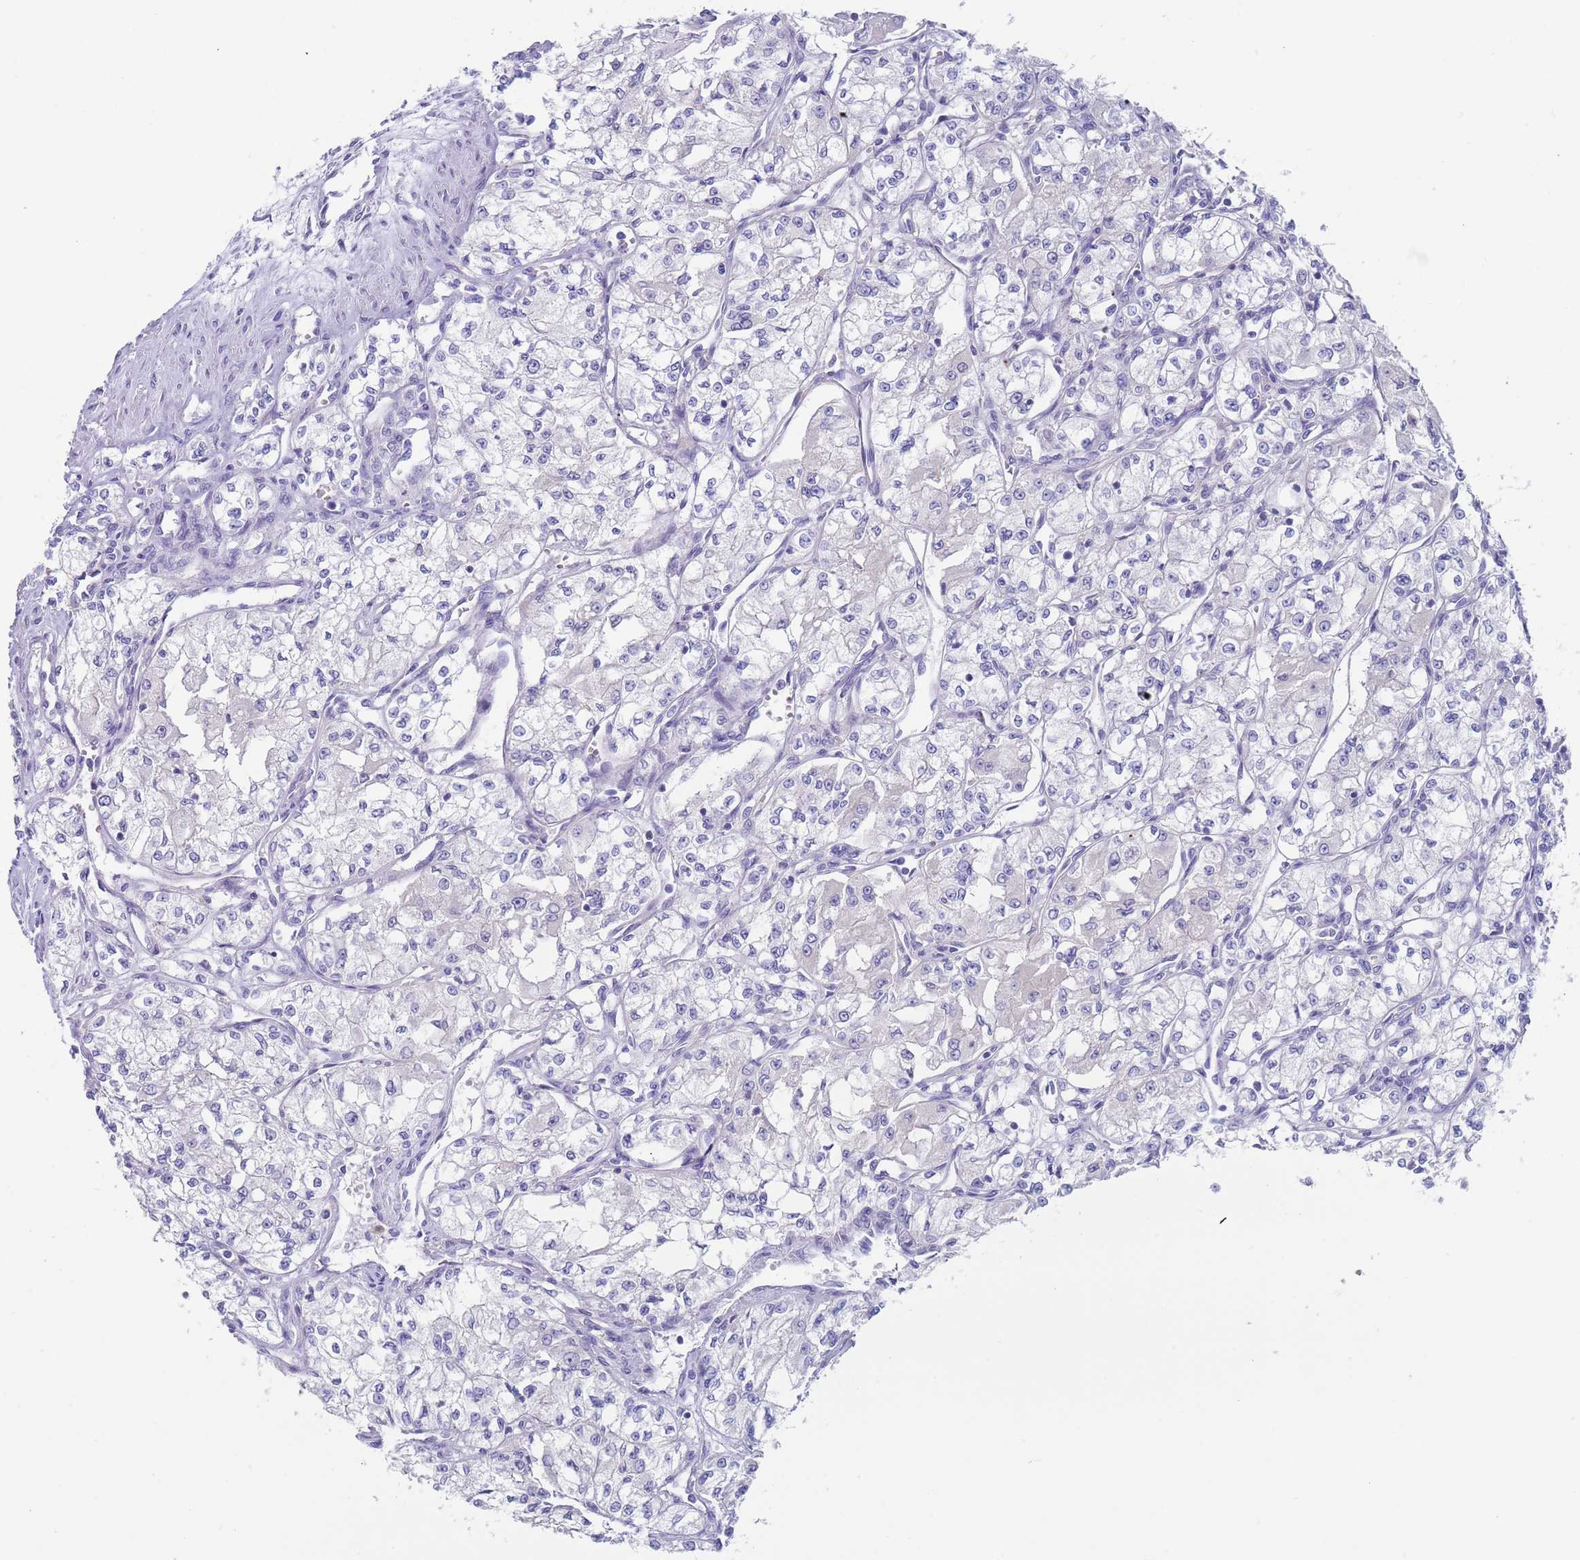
{"staining": {"intensity": "negative", "quantity": "none", "location": "none"}, "tissue": "renal cancer", "cell_type": "Tumor cells", "image_type": "cancer", "snomed": [{"axis": "morphology", "description": "Adenocarcinoma, NOS"}, {"axis": "topography", "description": "Kidney"}], "caption": "High magnification brightfield microscopy of renal cancer (adenocarcinoma) stained with DAB (3,3'-diaminobenzidine) (brown) and counterstained with hematoxylin (blue): tumor cells show no significant positivity.", "gene": "TYW1", "patient": {"sex": "male", "age": 59}}